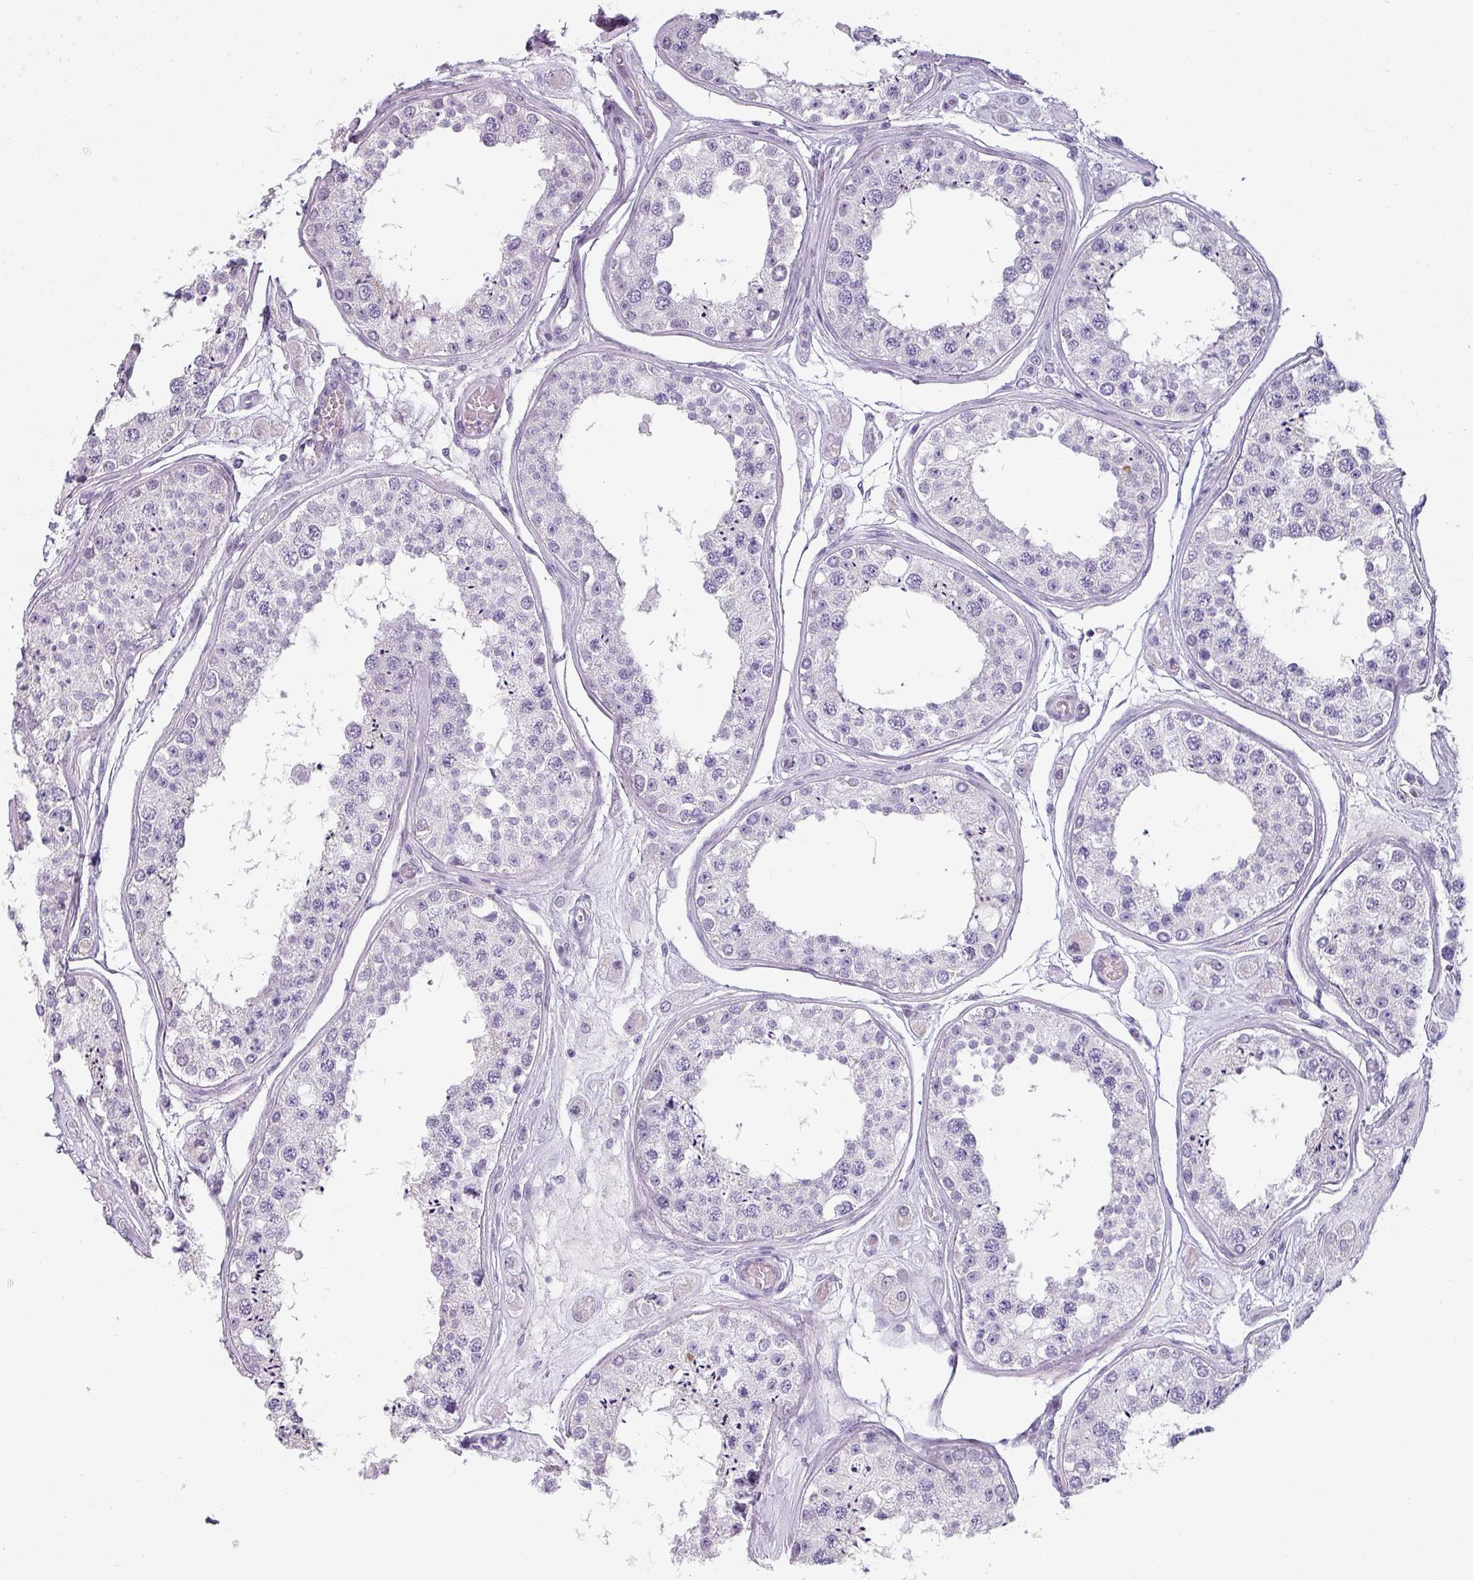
{"staining": {"intensity": "negative", "quantity": "none", "location": "none"}, "tissue": "testis", "cell_type": "Cells in seminiferous ducts", "image_type": "normal", "snomed": [{"axis": "morphology", "description": "Normal tissue, NOS"}, {"axis": "topography", "description": "Testis"}], "caption": "Cells in seminiferous ducts show no significant protein expression in unremarkable testis.", "gene": "SFTPA1", "patient": {"sex": "male", "age": 25}}